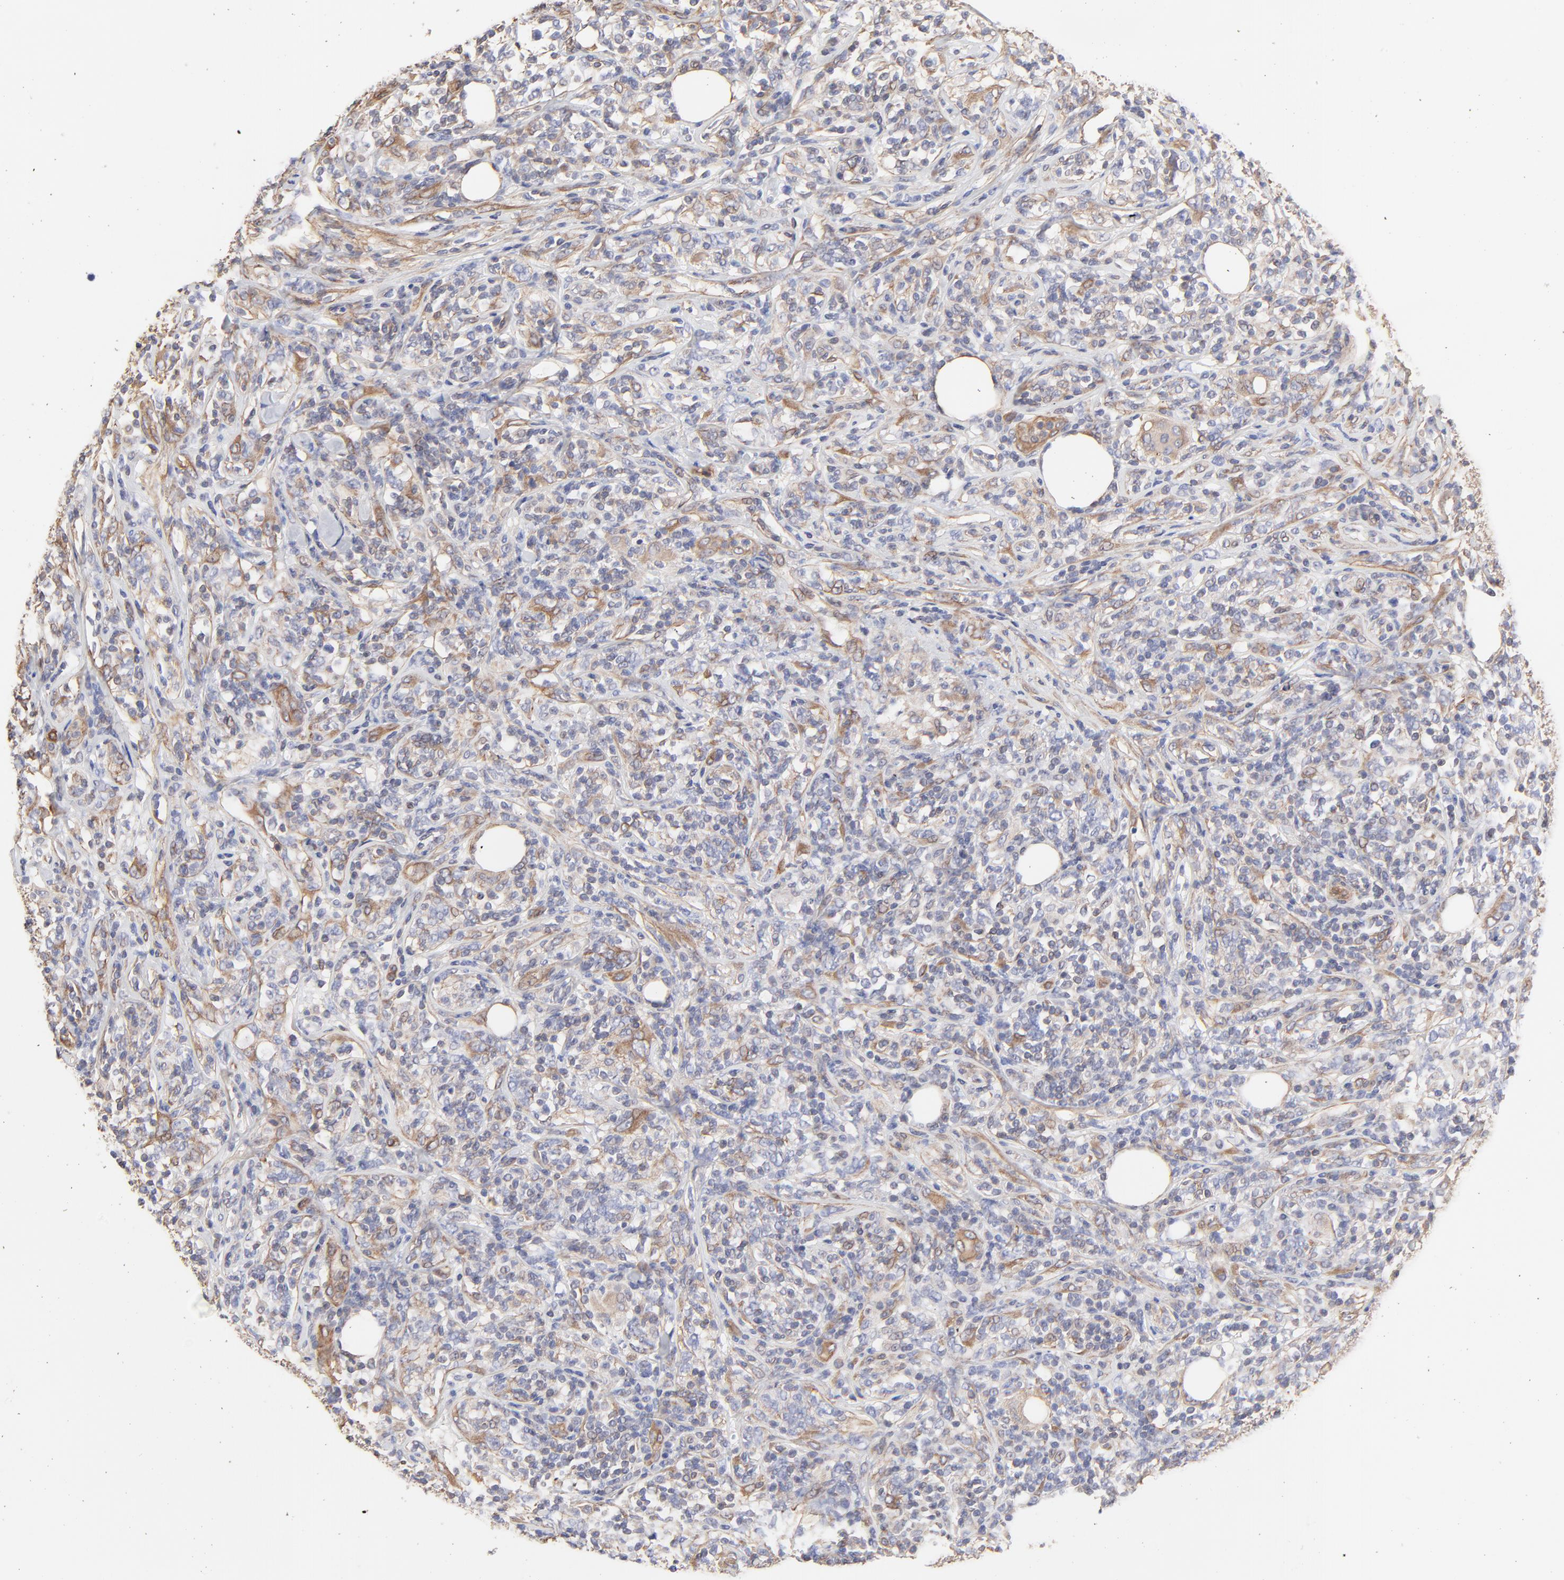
{"staining": {"intensity": "moderate", "quantity": "<25%", "location": "cytoplasmic/membranous"}, "tissue": "lymphoma", "cell_type": "Tumor cells", "image_type": "cancer", "snomed": [{"axis": "morphology", "description": "Malignant lymphoma, non-Hodgkin's type, High grade"}, {"axis": "topography", "description": "Lymph node"}], "caption": "Malignant lymphoma, non-Hodgkin's type (high-grade) stained with DAB immunohistochemistry demonstrates low levels of moderate cytoplasmic/membranous positivity in approximately <25% of tumor cells.", "gene": "LRCH2", "patient": {"sex": "female", "age": 84}}